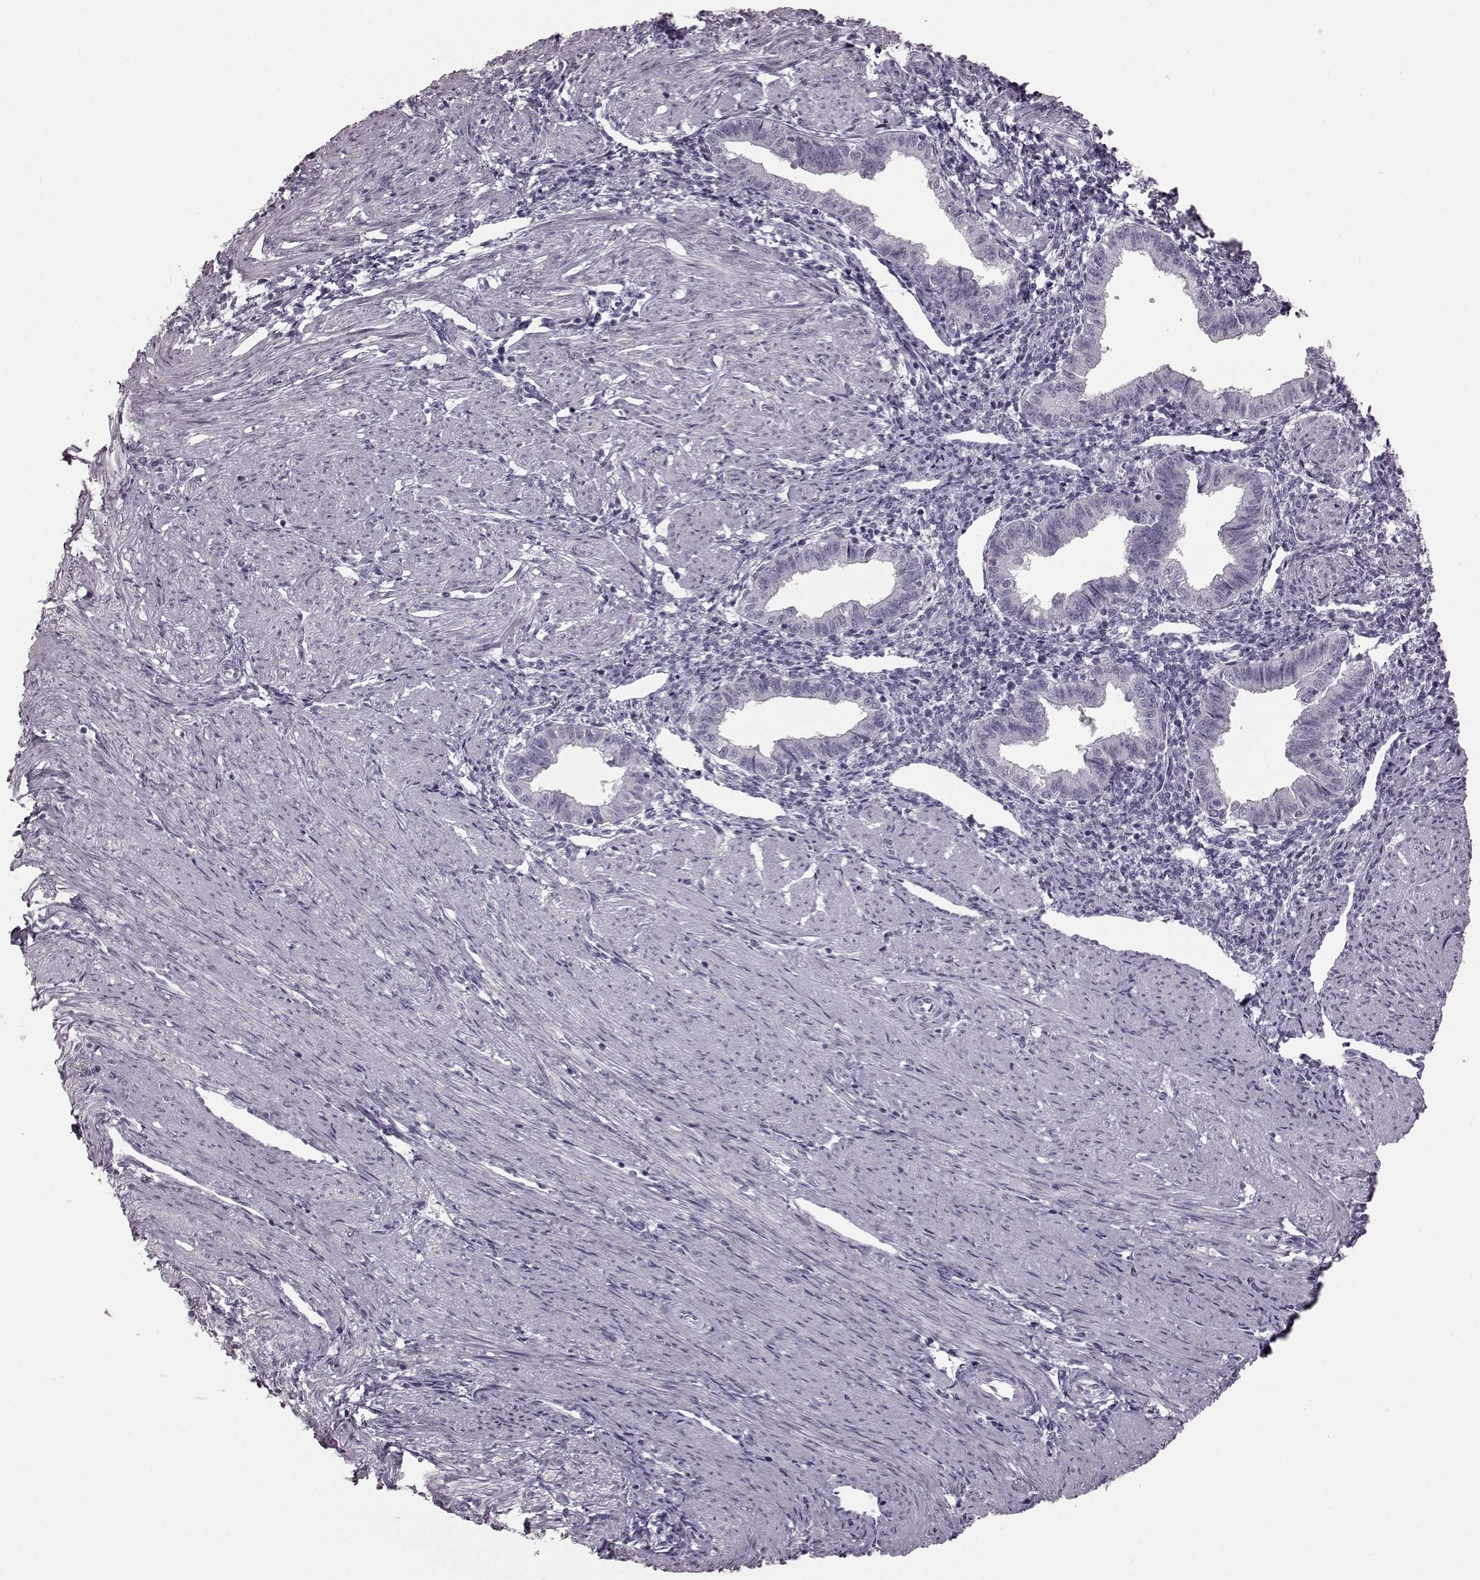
{"staining": {"intensity": "negative", "quantity": "none", "location": "none"}, "tissue": "endometrium", "cell_type": "Cells in endometrial stroma", "image_type": "normal", "snomed": [{"axis": "morphology", "description": "Normal tissue, NOS"}, {"axis": "topography", "description": "Endometrium"}], "caption": "Protein analysis of unremarkable endometrium exhibits no significant staining in cells in endometrial stroma.", "gene": "TCHHL1", "patient": {"sex": "female", "age": 37}}